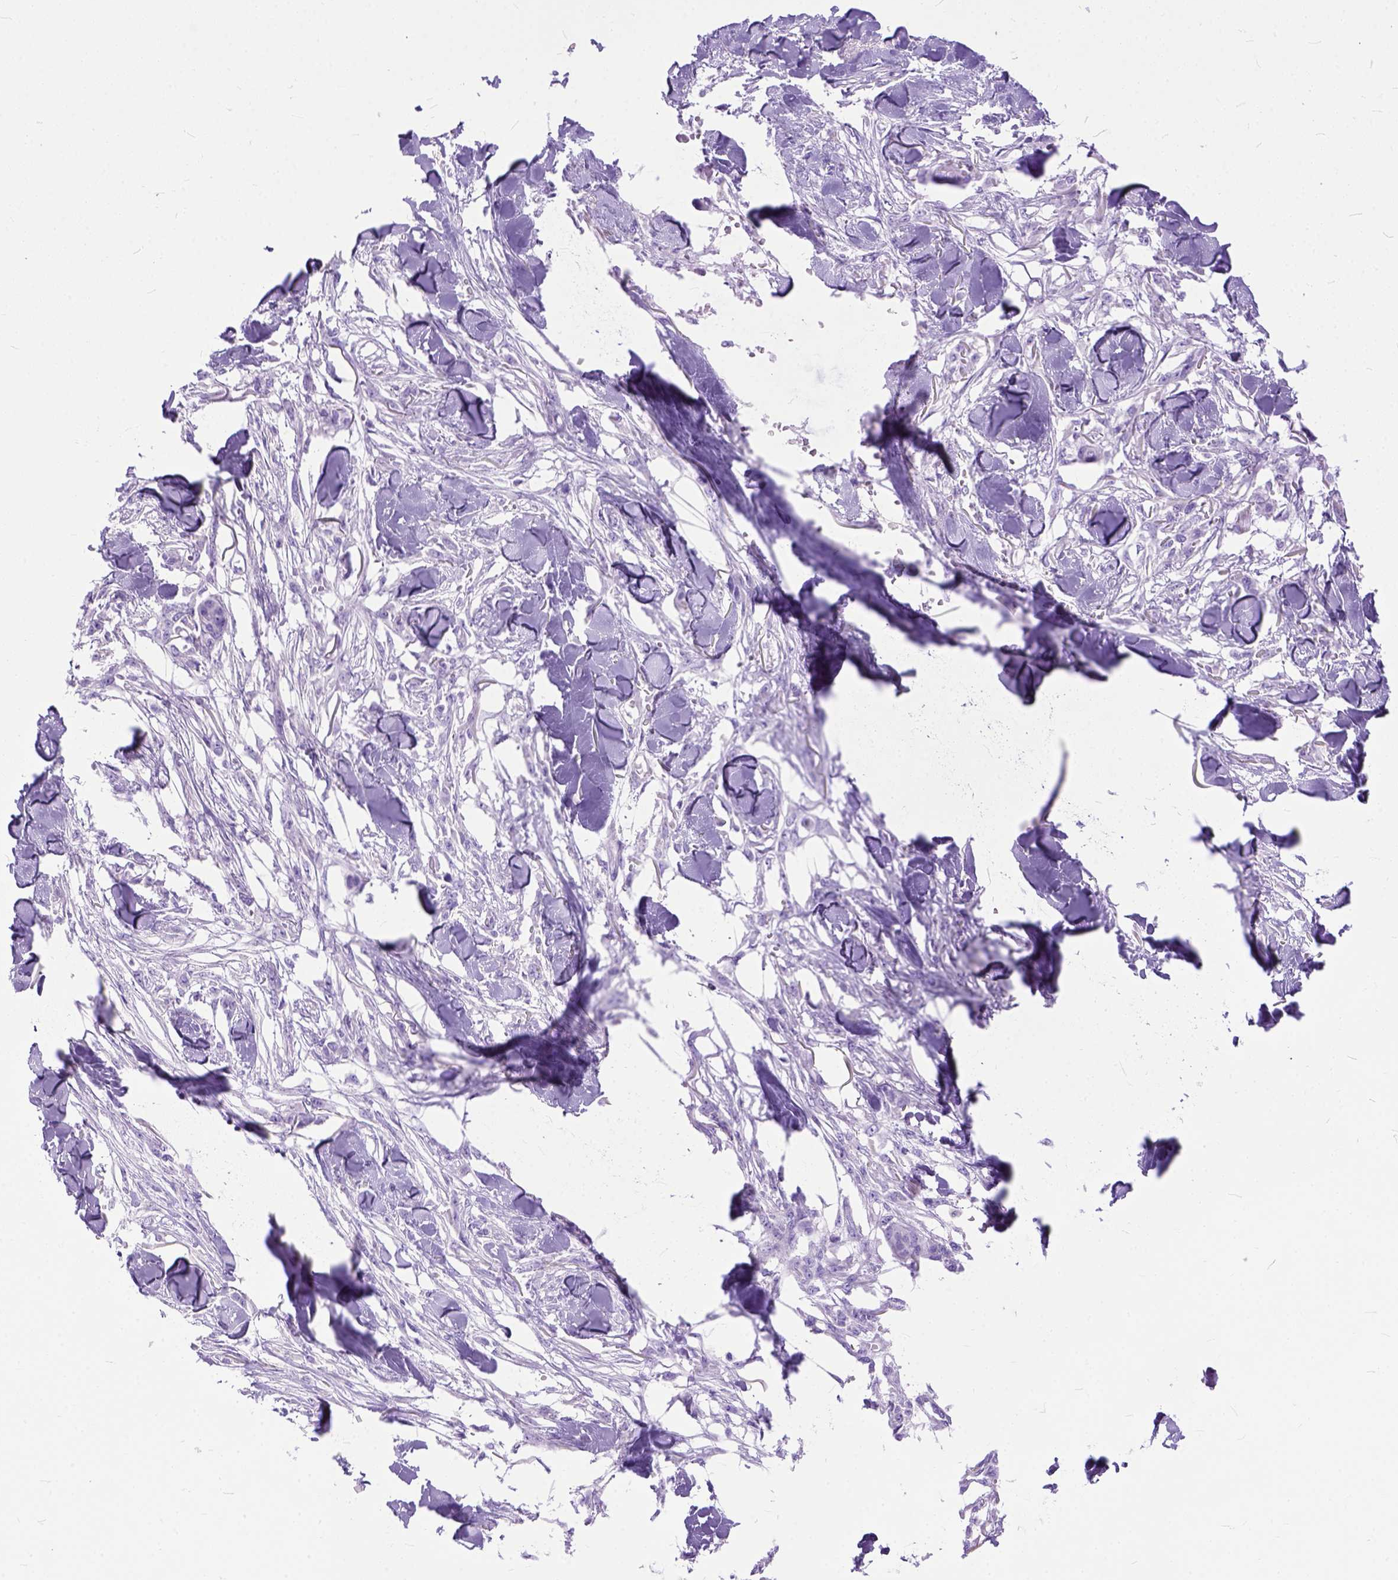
{"staining": {"intensity": "negative", "quantity": "none", "location": "none"}, "tissue": "skin cancer", "cell_type": "Tumor cells", "image_type": "cancer", "snomed": [{"axis": "morphology", "description": "Squamous cell carcinoma, NOS"}, {"axis": "topography", "description": "Skin"}], "caption": "There is no significant expression in tumor cells of skin cancer.", "gene": "ODAD3", "patient": {"sex": "female", "age": 59}}